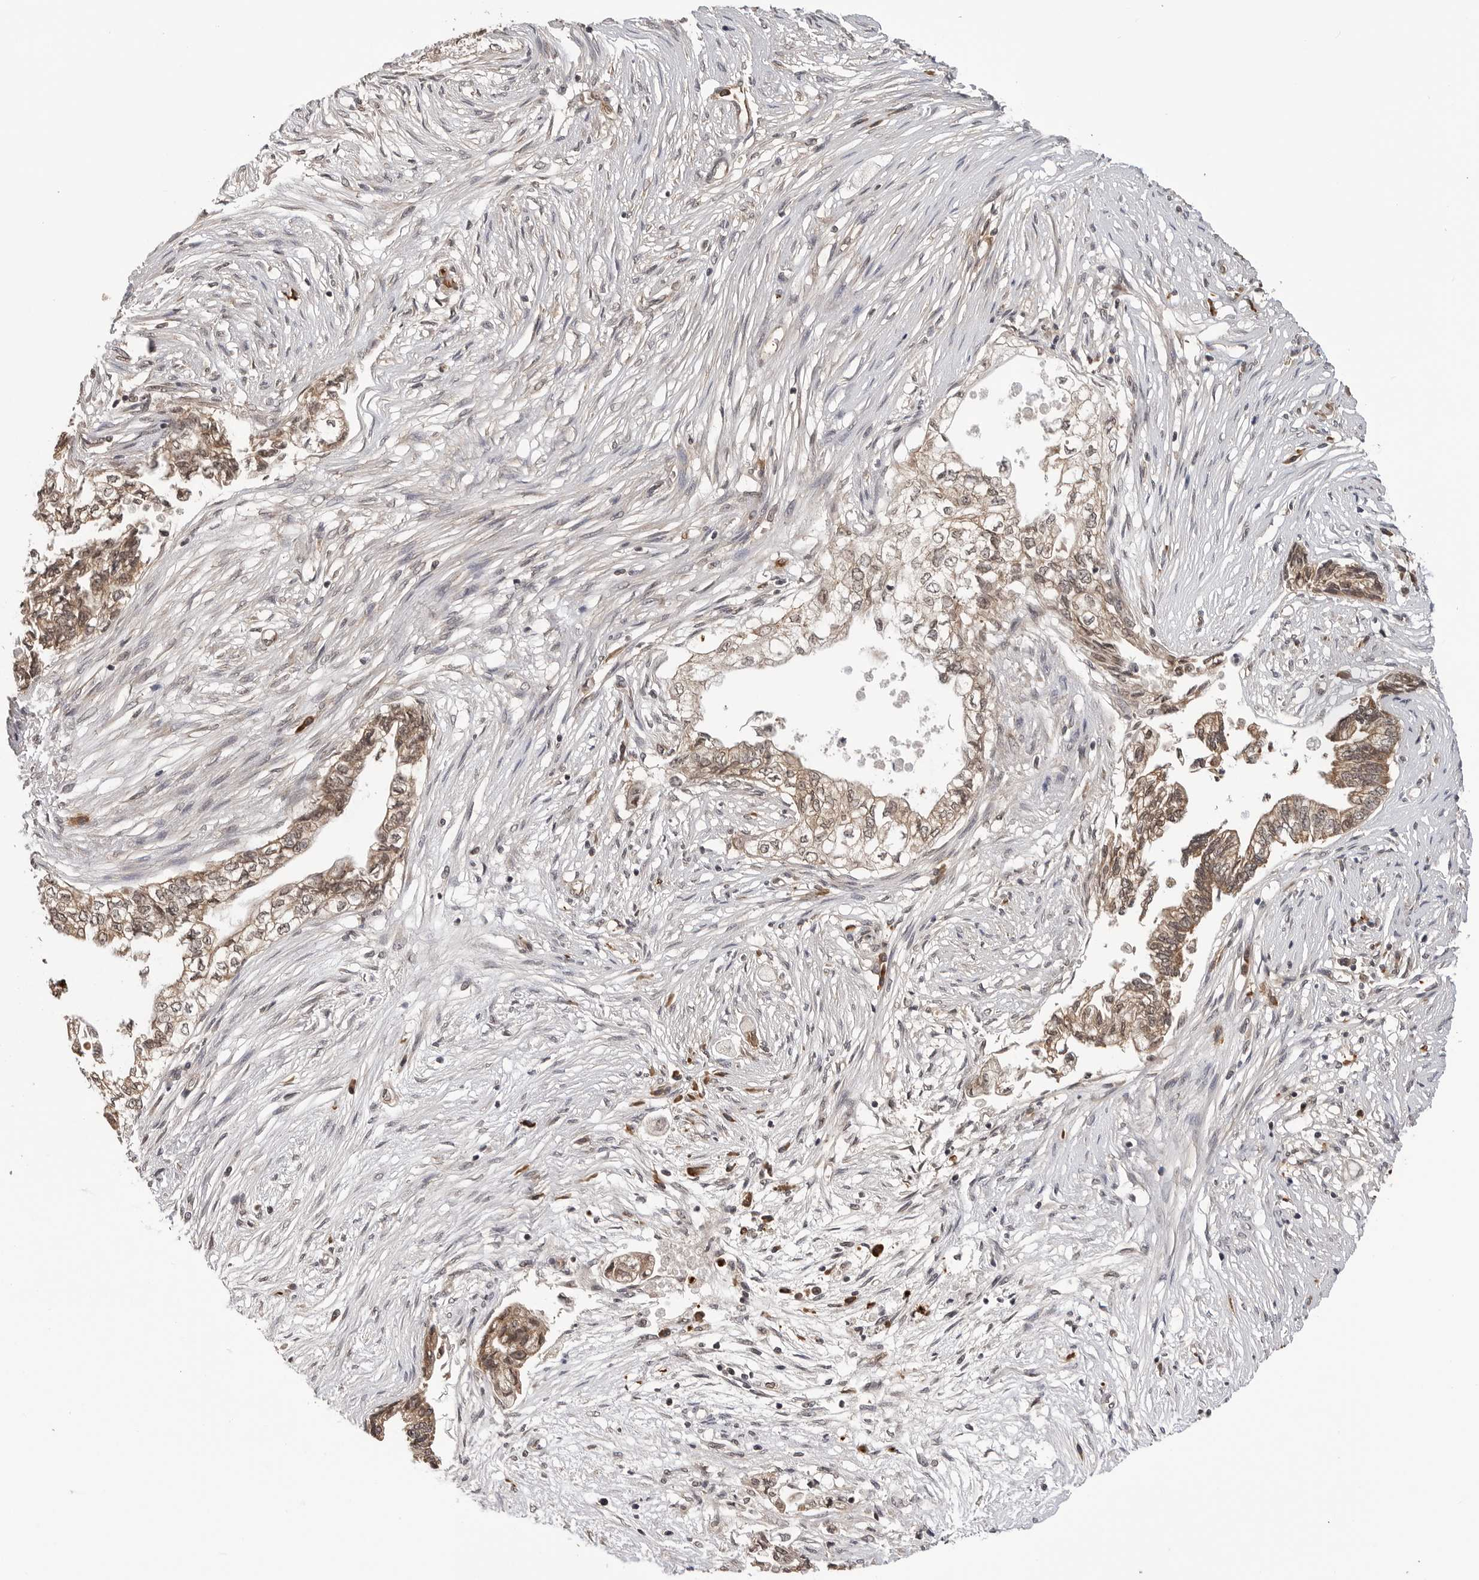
{"staining": {"intensity": "weak", "quantity": "25%-75%", "location": "cytoplasmic/membranous"}, "tissue": "pancreatic cancer", "cell_type": "Tumor cells", "image_type": "cancer", "snomed": [{"axis": "morphology", "description": "Adenocarcinoma, NOS"}, {"axis": "topography", "description": "Pancreas"}], "caption": "Protein analysis of adenocarcinoma (pancreatic) tissue shows weak cytoplasmic/membranous positivity in about 25%-75% of tumor cells.", "gene": "TRMT13", "patient": {"sex": "male", "age": 72}}